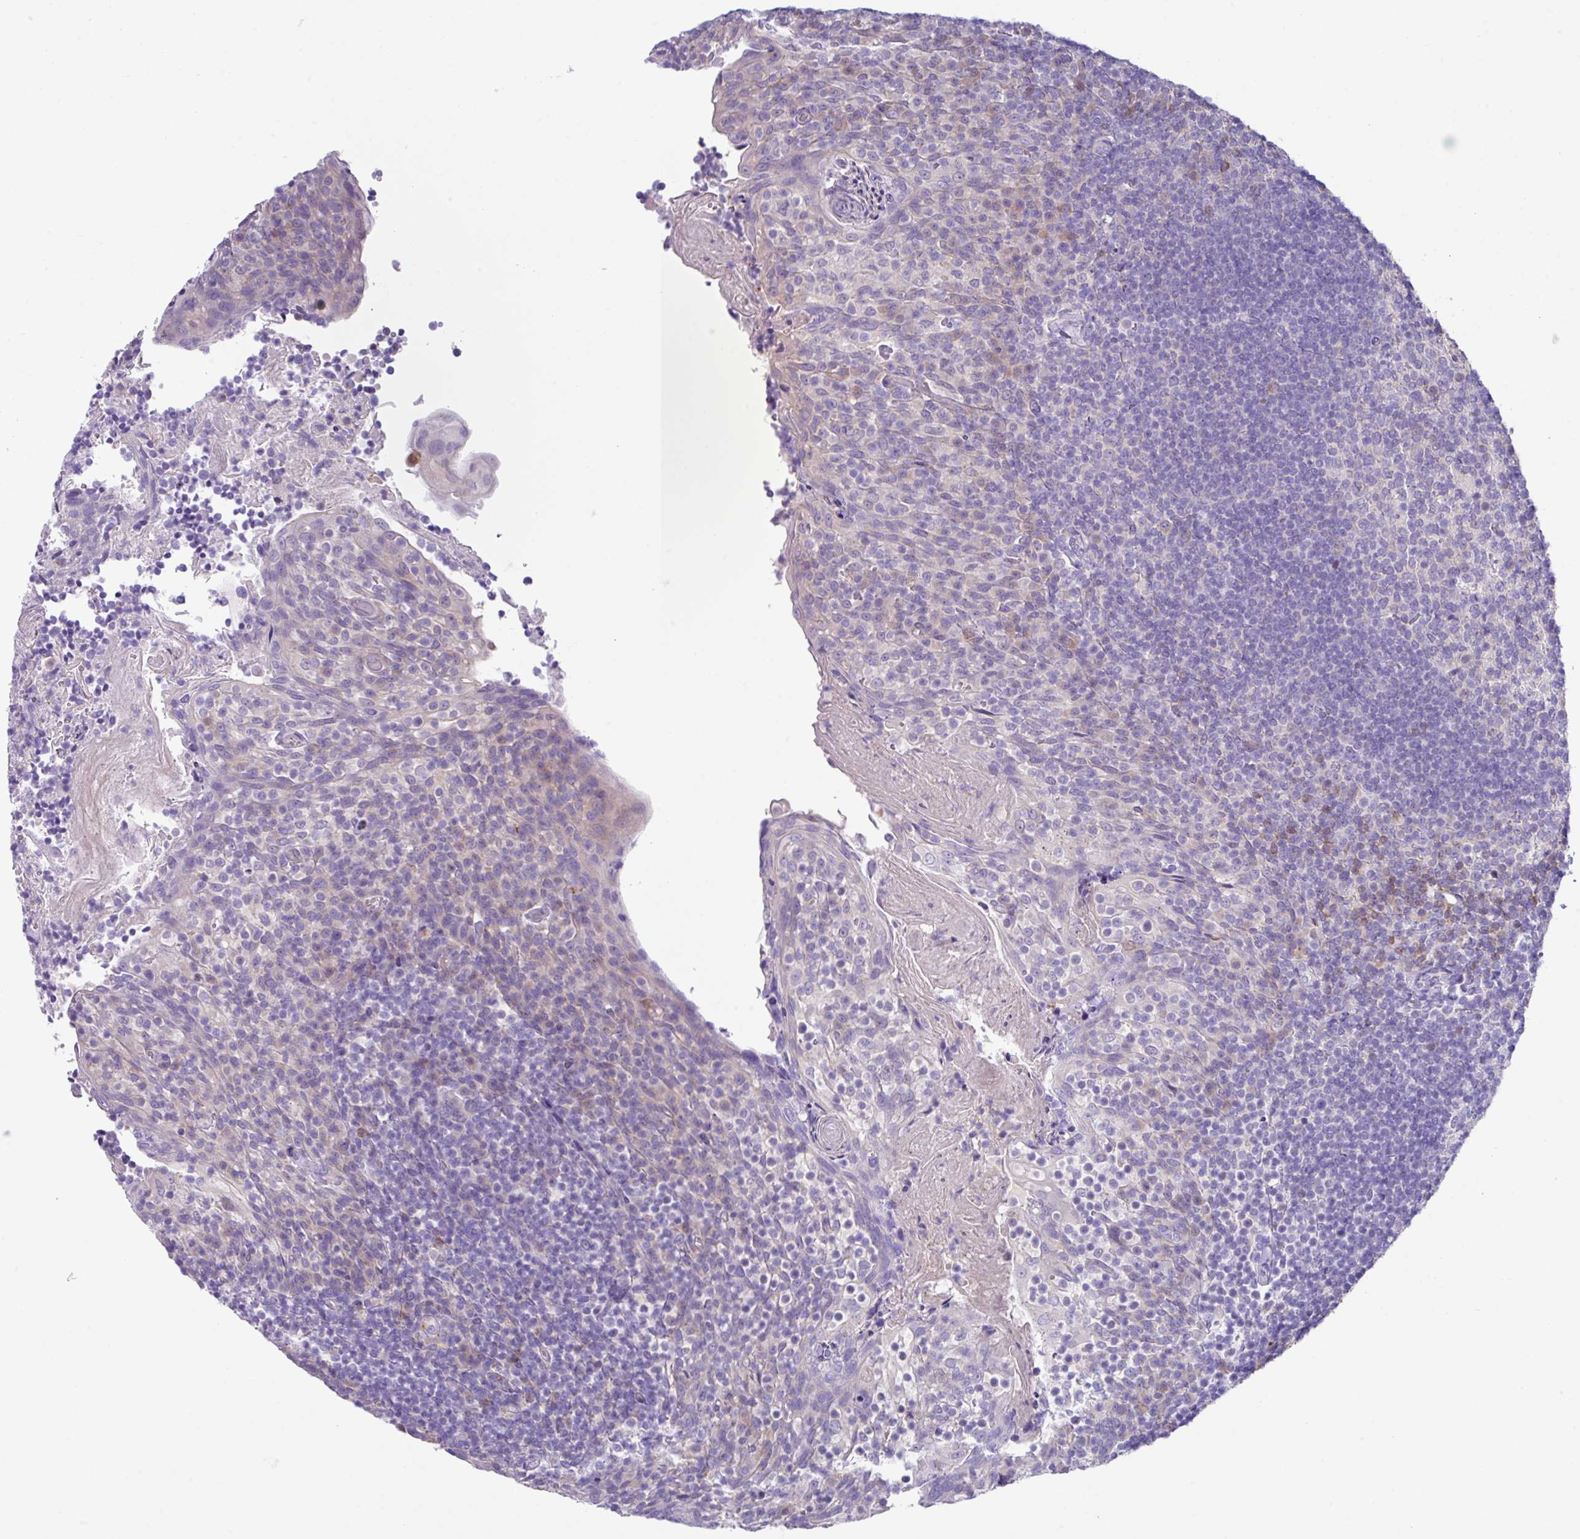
{"staining": {"intensity": "moderate", "quantity": "<25%", "location": "cytoplasmic/membranous"}, "tissue": "tonsil", "cell_type": "Germinal center cells", "image_type": "normal", "snomed": [{"axis": "morphology", "description": "Normal tissue, NOS"}, {"axis": "topography", "description": "Tonsil"}], "caption": "This histopathology image displays immunohistochemistry staining of unremarkable human tonsil, with low moderate cytoplasmic/membranous expression in about <25% of germinal center cells.", "gene": "DNAL1", "patient": {"sex": "female", "age": 10}}